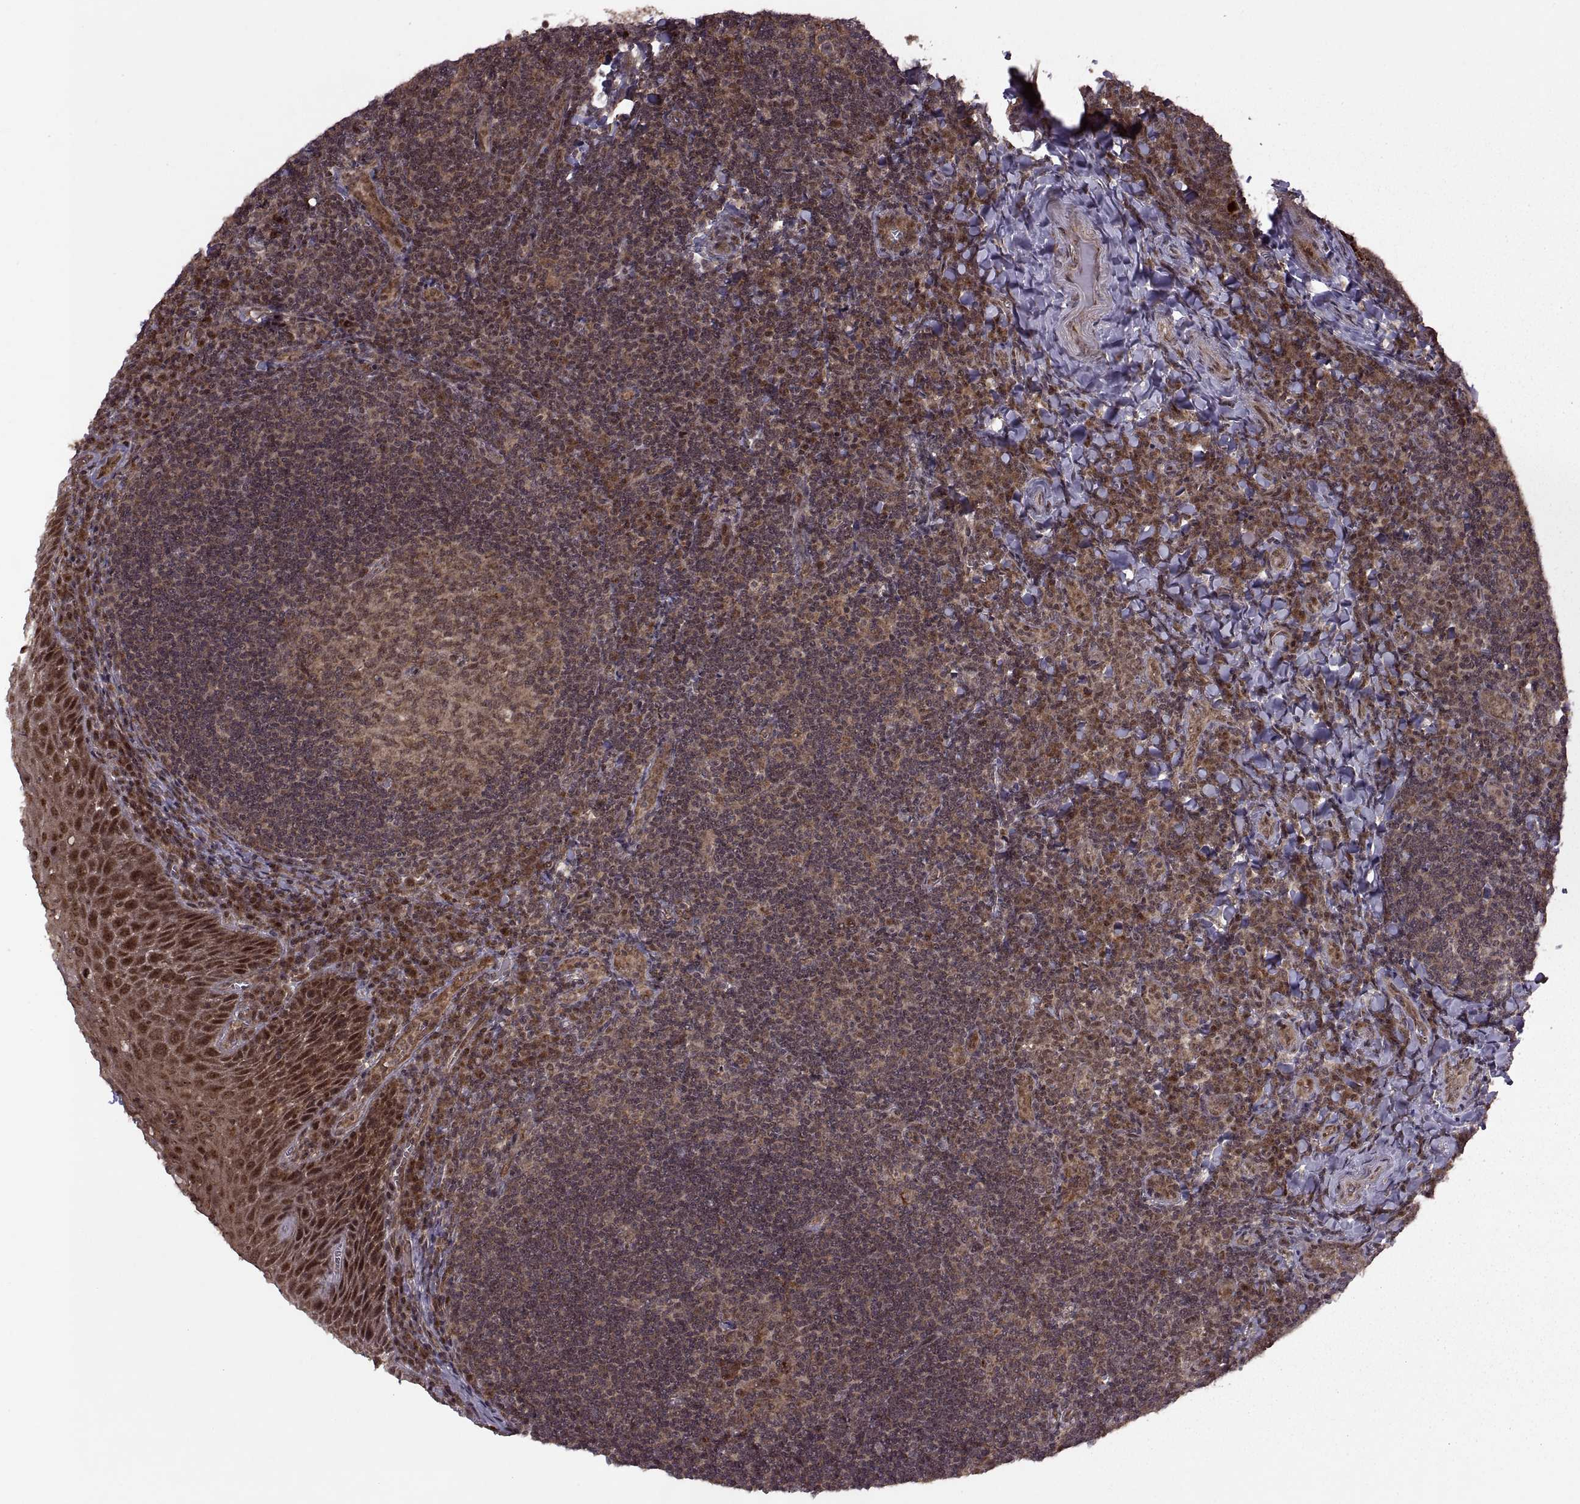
{"staining": {"intensity": "moderate", "quantity": "25%-75%", "location": "cytoplasmic/membranous"}, "tissue": "tonsil", "cell_type": "Germinal center cells", "image_type": "normal", "snomed": [{"axis": "morphology", "description": "Normal tissue, NOS"}, {"axis": "morphology", "description": "Inflammation, NOS"}, {"axis": "topography", "description": "Tonsil"}], "caption": "IHC photomicrograph of benign human tonsil stained for a protein (brown), which demonstrates medium levels of moderate cytoplasmic/membranous staining in approximately 25%-75% of germinal center cells.", "gene": "PTOV1", "patient": {"sex": "female", "age": 31}}